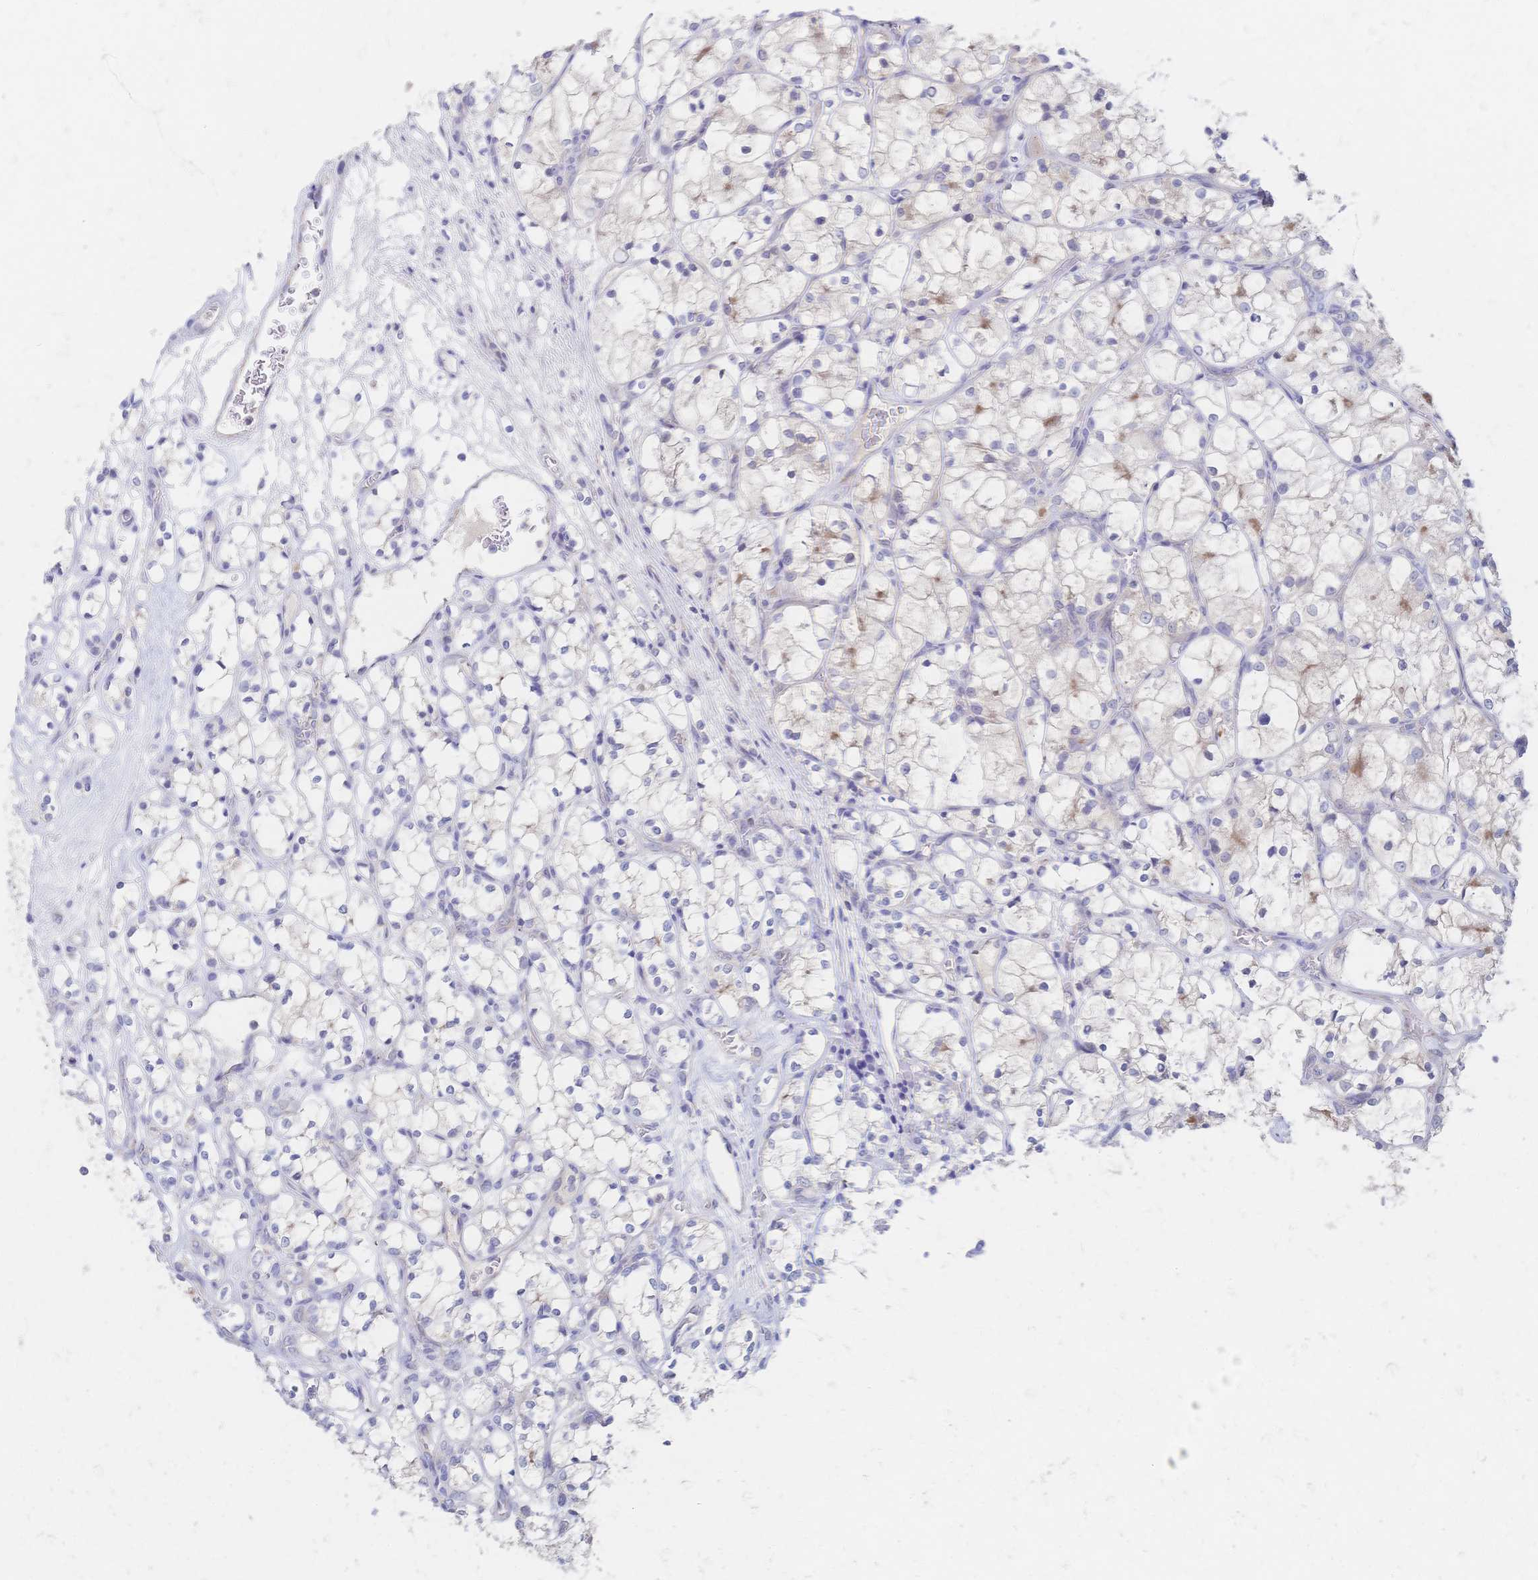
{"staining": {"intensity": "negative", "quantity": "none", "location": "none"}, "tissue": "renal cancer", "cell_type": "Tumor cells", "image_type": "cancer", "snomed": [{"axis": "morphology", "description": "Adenocarcinoma, NOS"}, {"axis": "topography", "description": "Kidney"}], "caption": "Renal cancer (adenocarcinoma) was stained to show a protein in brown. There is no significant staining in tumor cells. (Stains: DAB (3,3'-diaminobenzidine) immunohistochemistry (IHC) with hematoxylin counter stain, Microscopy: brightfield microscopy at high magnification).", "gene": "VWC2L", "patient": {"sex": "female", "age": 69}}